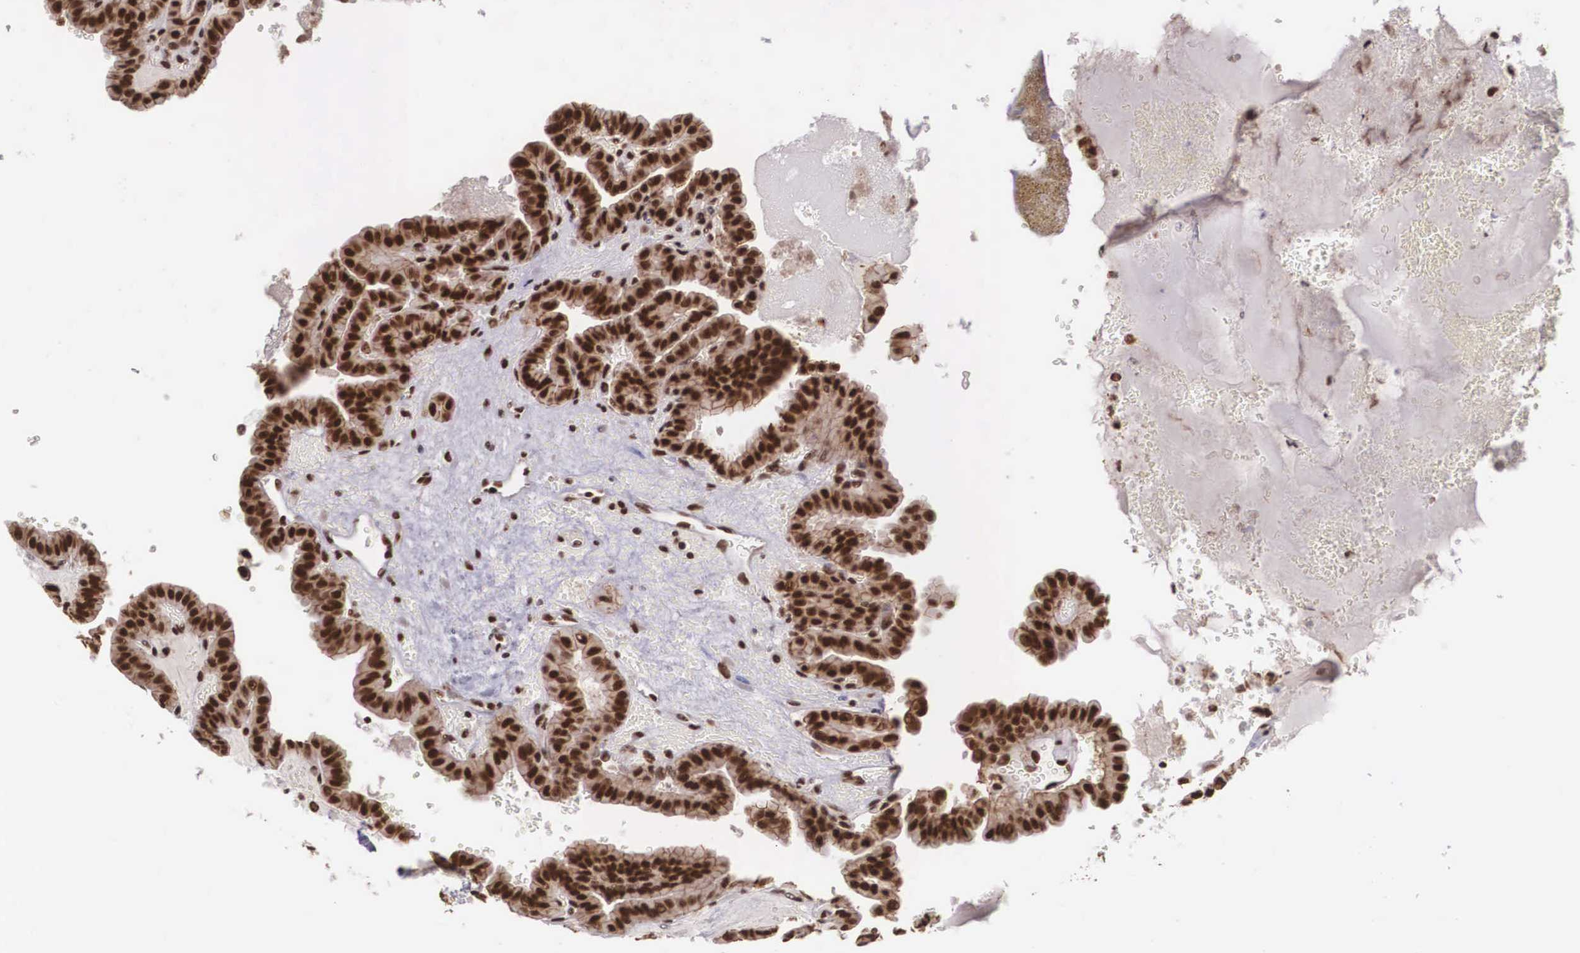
{"staining": {"intensity": "strong", "quantity": ">75%", "location": "cytoplasmic/membranous,nuclear"}, "tissue": "thyroid cancer", "cell_type": "Tumor cells", "image_type": "cancer", "snomed": [{"axis": "morphology", "description": "Papillary adenocarcinoma, NOS"}, {"axis": "topography", "description": "Thyroid gland"}], "caption": "Immunohistochemical staining of thyroid cancer demonstrates high levels of strong cytoplasmic/membranous and nuclear positivity in about >75% of tumor cells.", "gene": "POLR2F", "patient": {"sex": "male", "age": 87}}